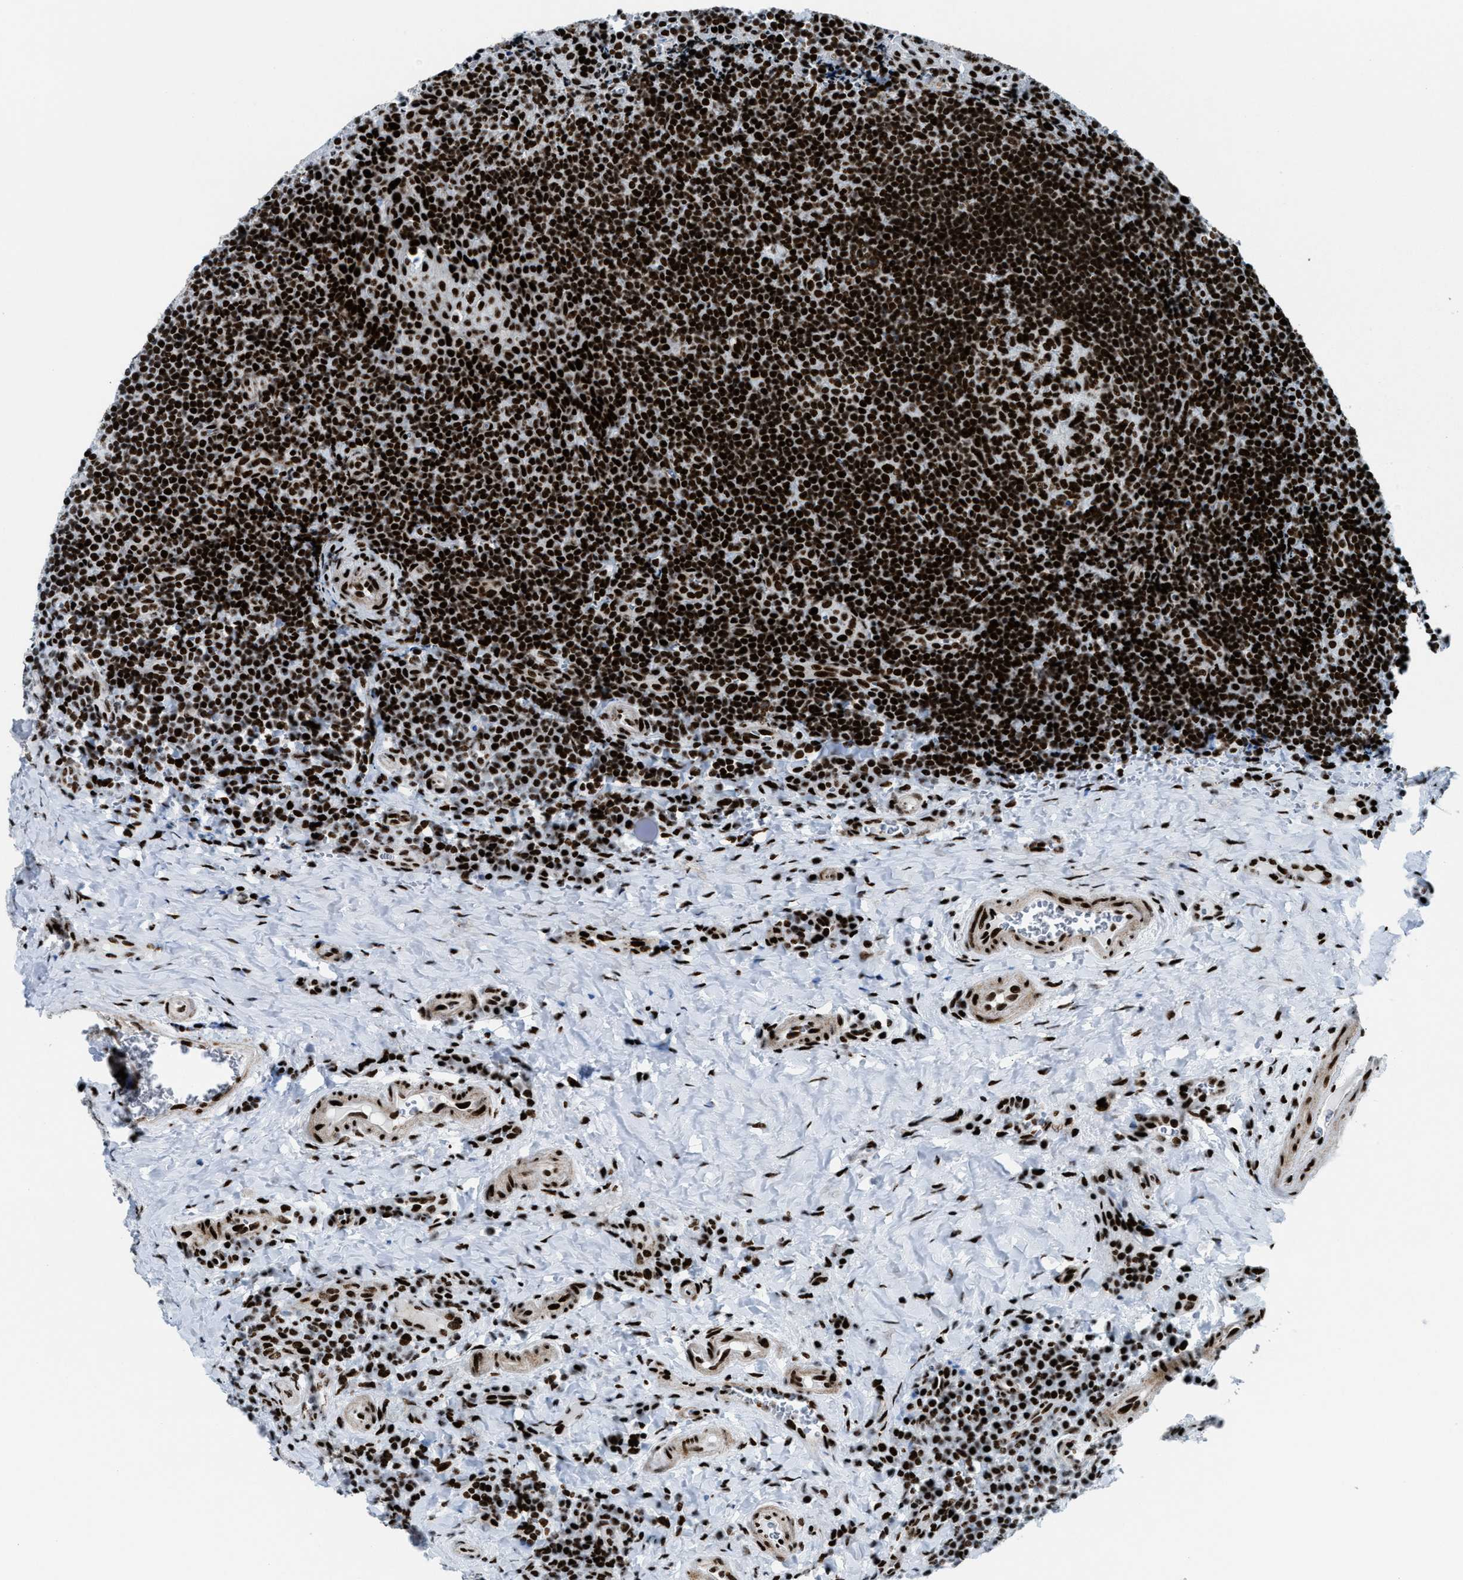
{"staining": {"intensity": "strong", "quantity": ">75%", "location": "nuclear"}, "tissue": "tonsil", "cell_type": "Germinal center cells", "image_type": "normal", "snomed": [{"axis": "morphology", "description": "Normal tissue, NOS"}, {"axis": "morphology", "description": "Inflammation, NOS"}, {"axis": "topography", "description": "Tonsil"}], "caption": "Strong nuclear protein positivity is identified in approximately >75% of germinal center cells in tonsil. The staining was performed using DAB, with brown indicating positive protein expression. Nuclei are stained blue with hematoxylin.", "gene": "NONO", "patient": {"sex": "female", "age": 31}}